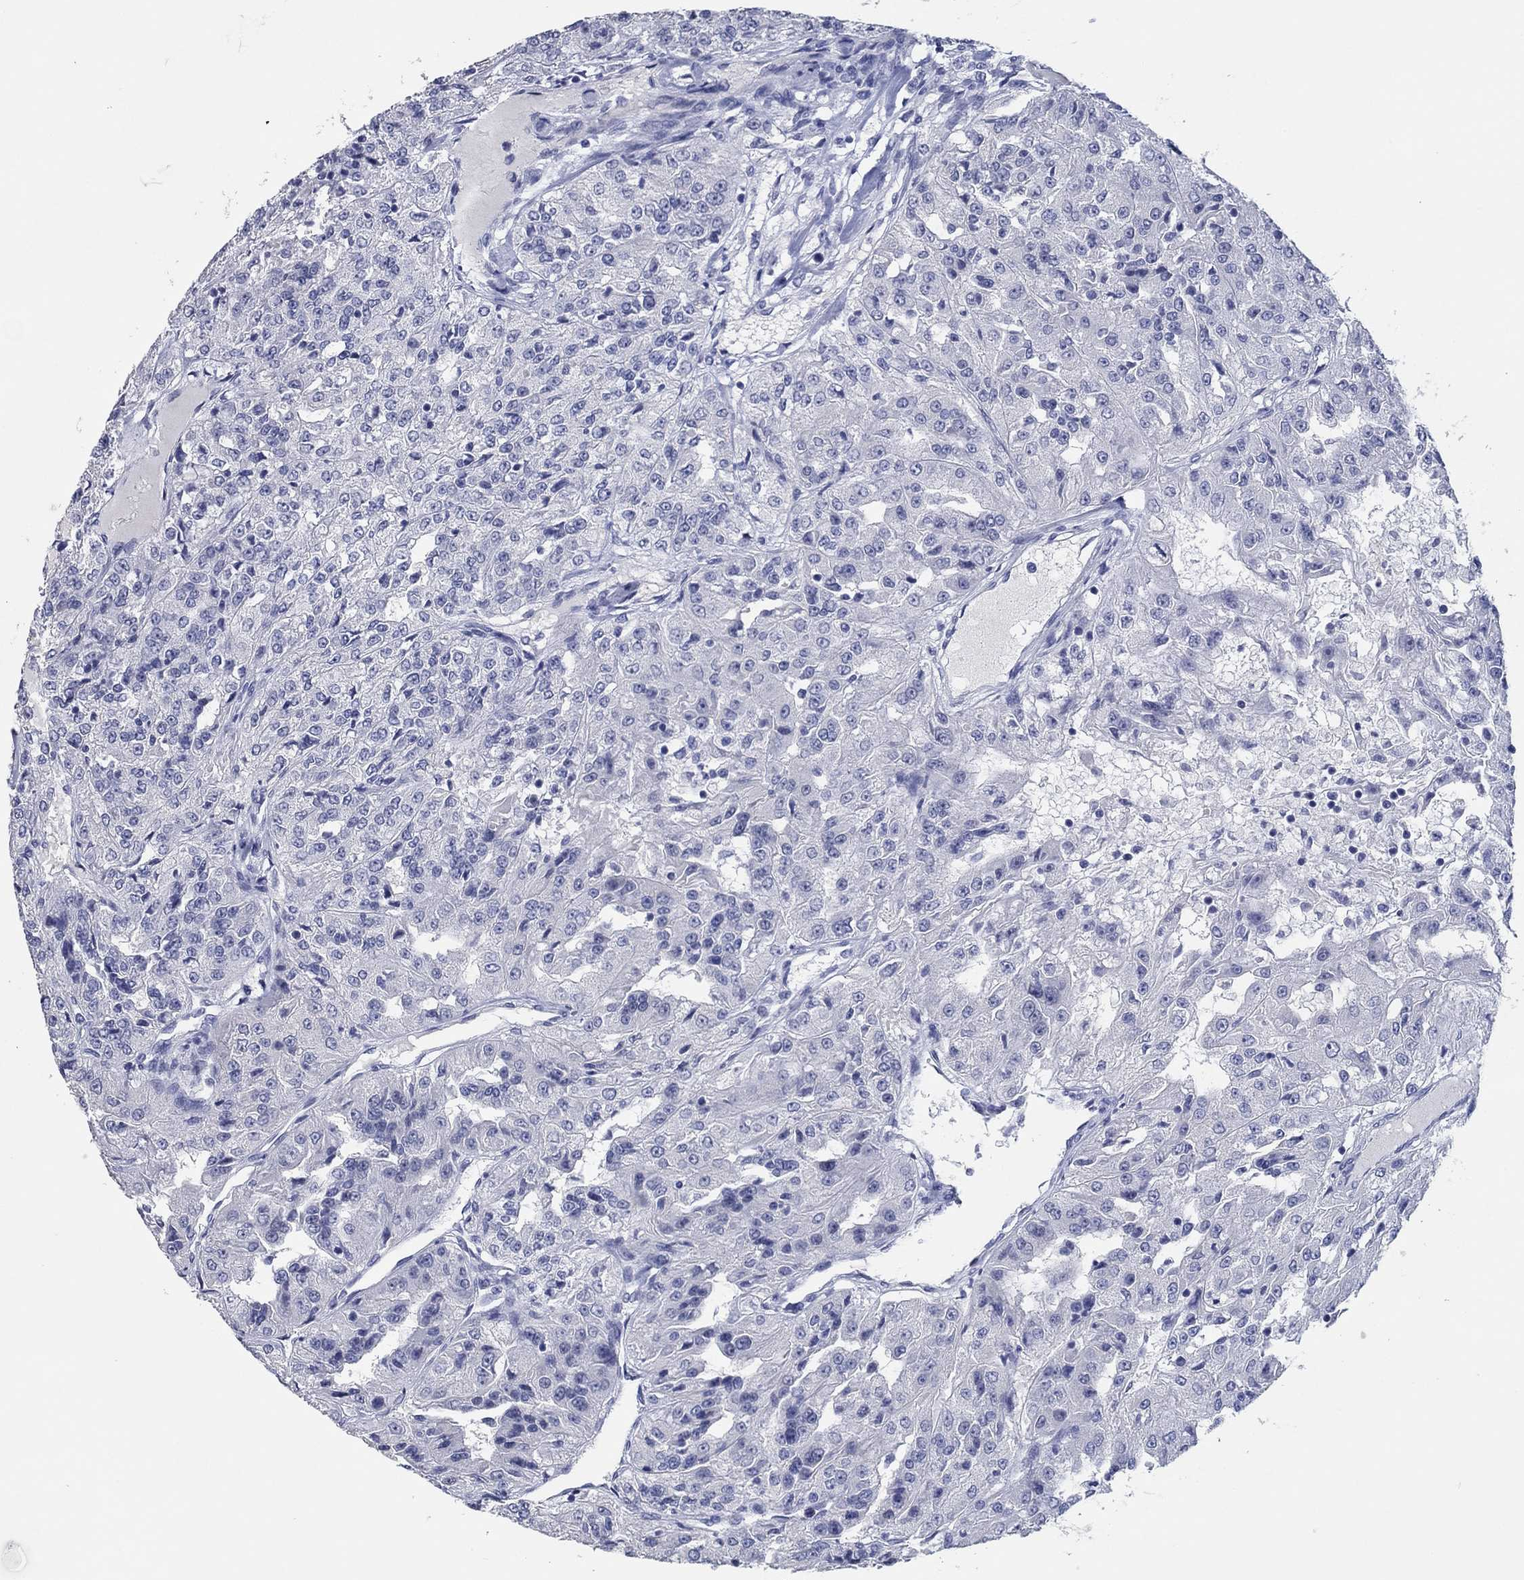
{"staining": {"intensity": "negative", "quantity": "none", "location": "none"}, "tissue": "renal cancer", "cell_type": "Tumor cells", "image_type": "cancer", "snomed": [{"axis": "morphology", "description": "Adenocarcinoma, NOS"}, {"axis": "topography", "description": "Kidney"}], "caption": "This is an immunohistochemistry histopathology image of human renal cancer. There is no expression in tumor cells.", "gene": "POU5F1", "patient": {"sex": "female", "age": 63}}